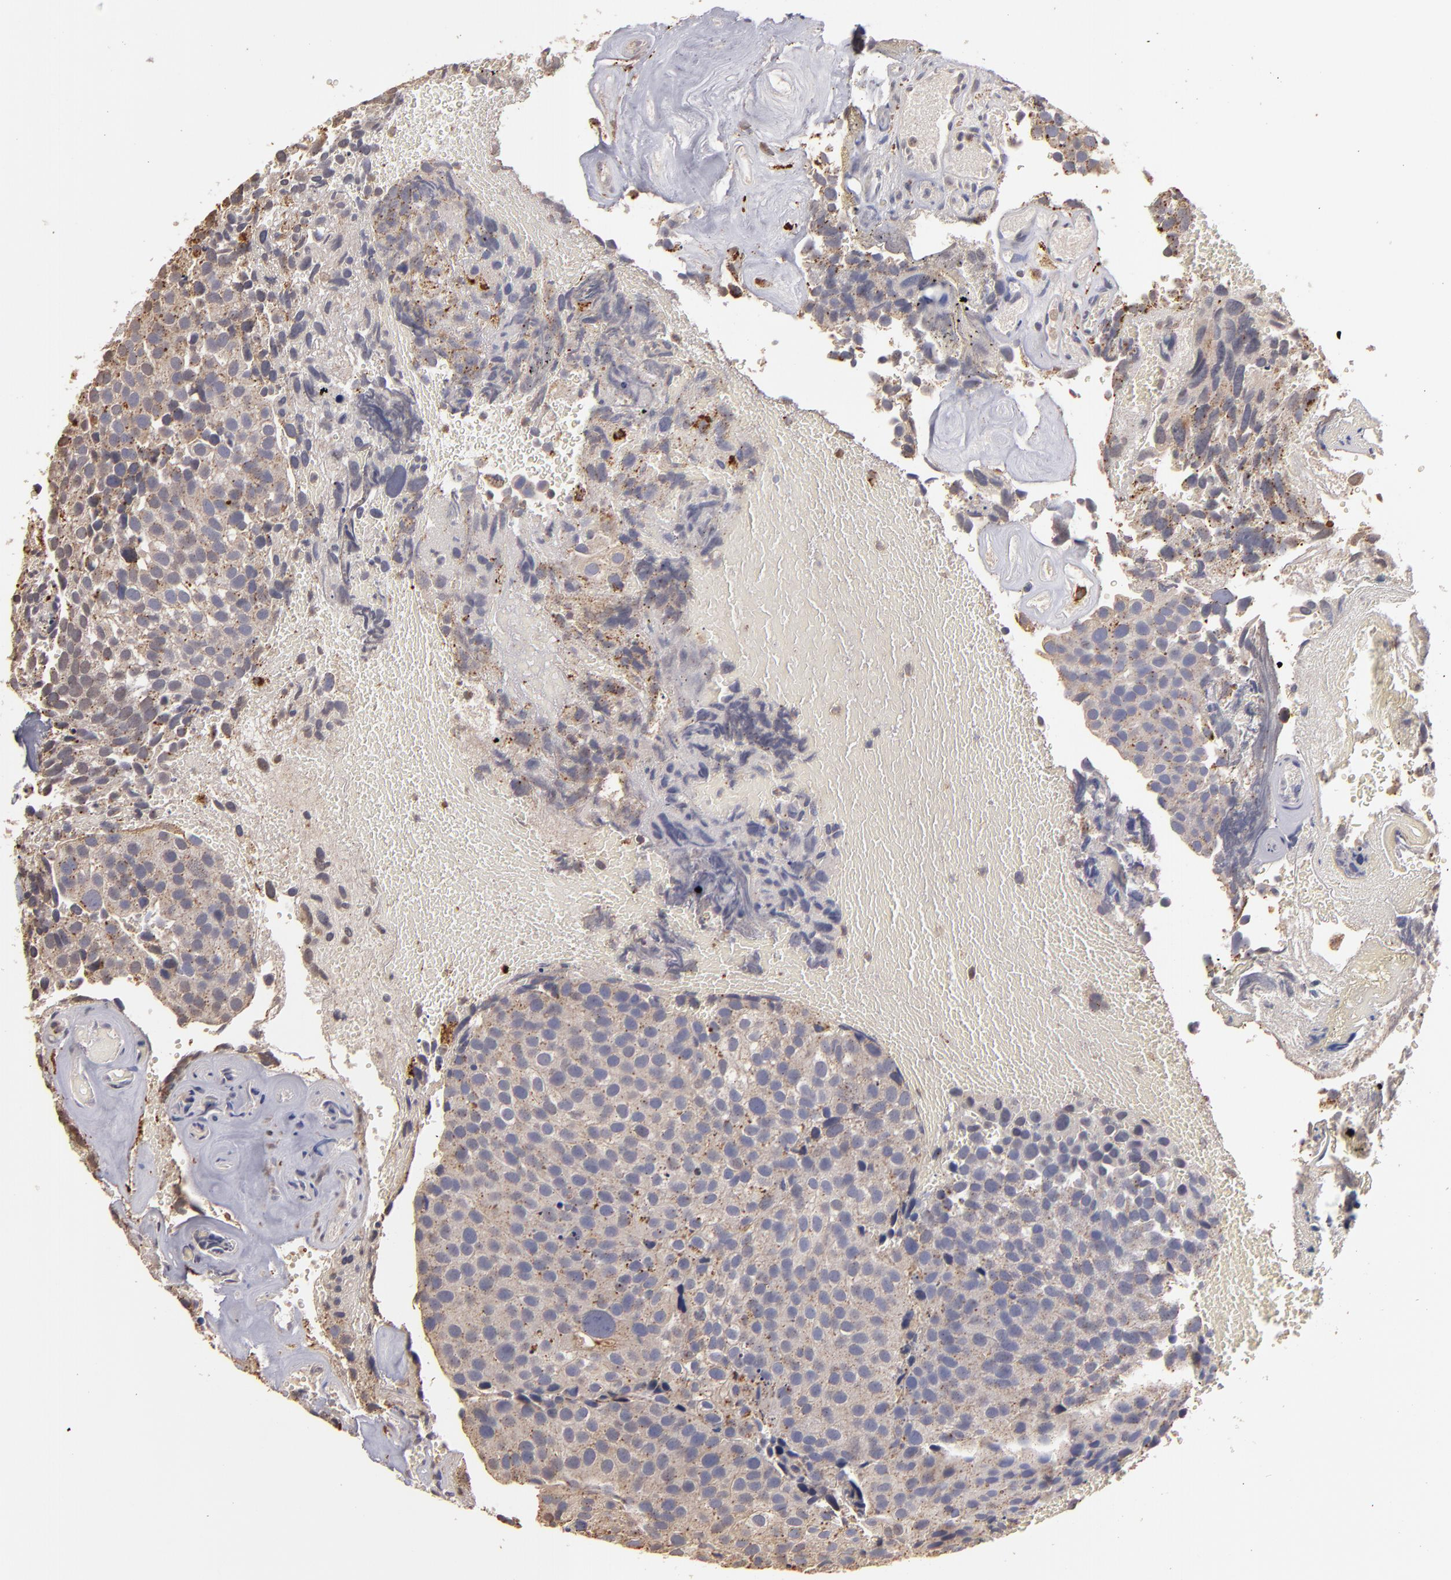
{"staining": {"intensity": "weak", "quantity": ">75%", "location": "cytoplasmic/membranous"}, "tissue": "urothelial cancer", "cell_type": "Tumor cells", "image_type": "cancer", "snomed": [{"axis": "morphology", "description": "Urothelial carcinoma, High grade"}, {"axis": "topography", "description": "Urinary bladder"}], "caption": "Brown immunohistochemical staining in human urothelial cancer shows weak cytoplasmic/membranous positivity in about >75% of tumor cells.", "gene": "TRAF1", "patient": {"sex": "male", "age": 72}}